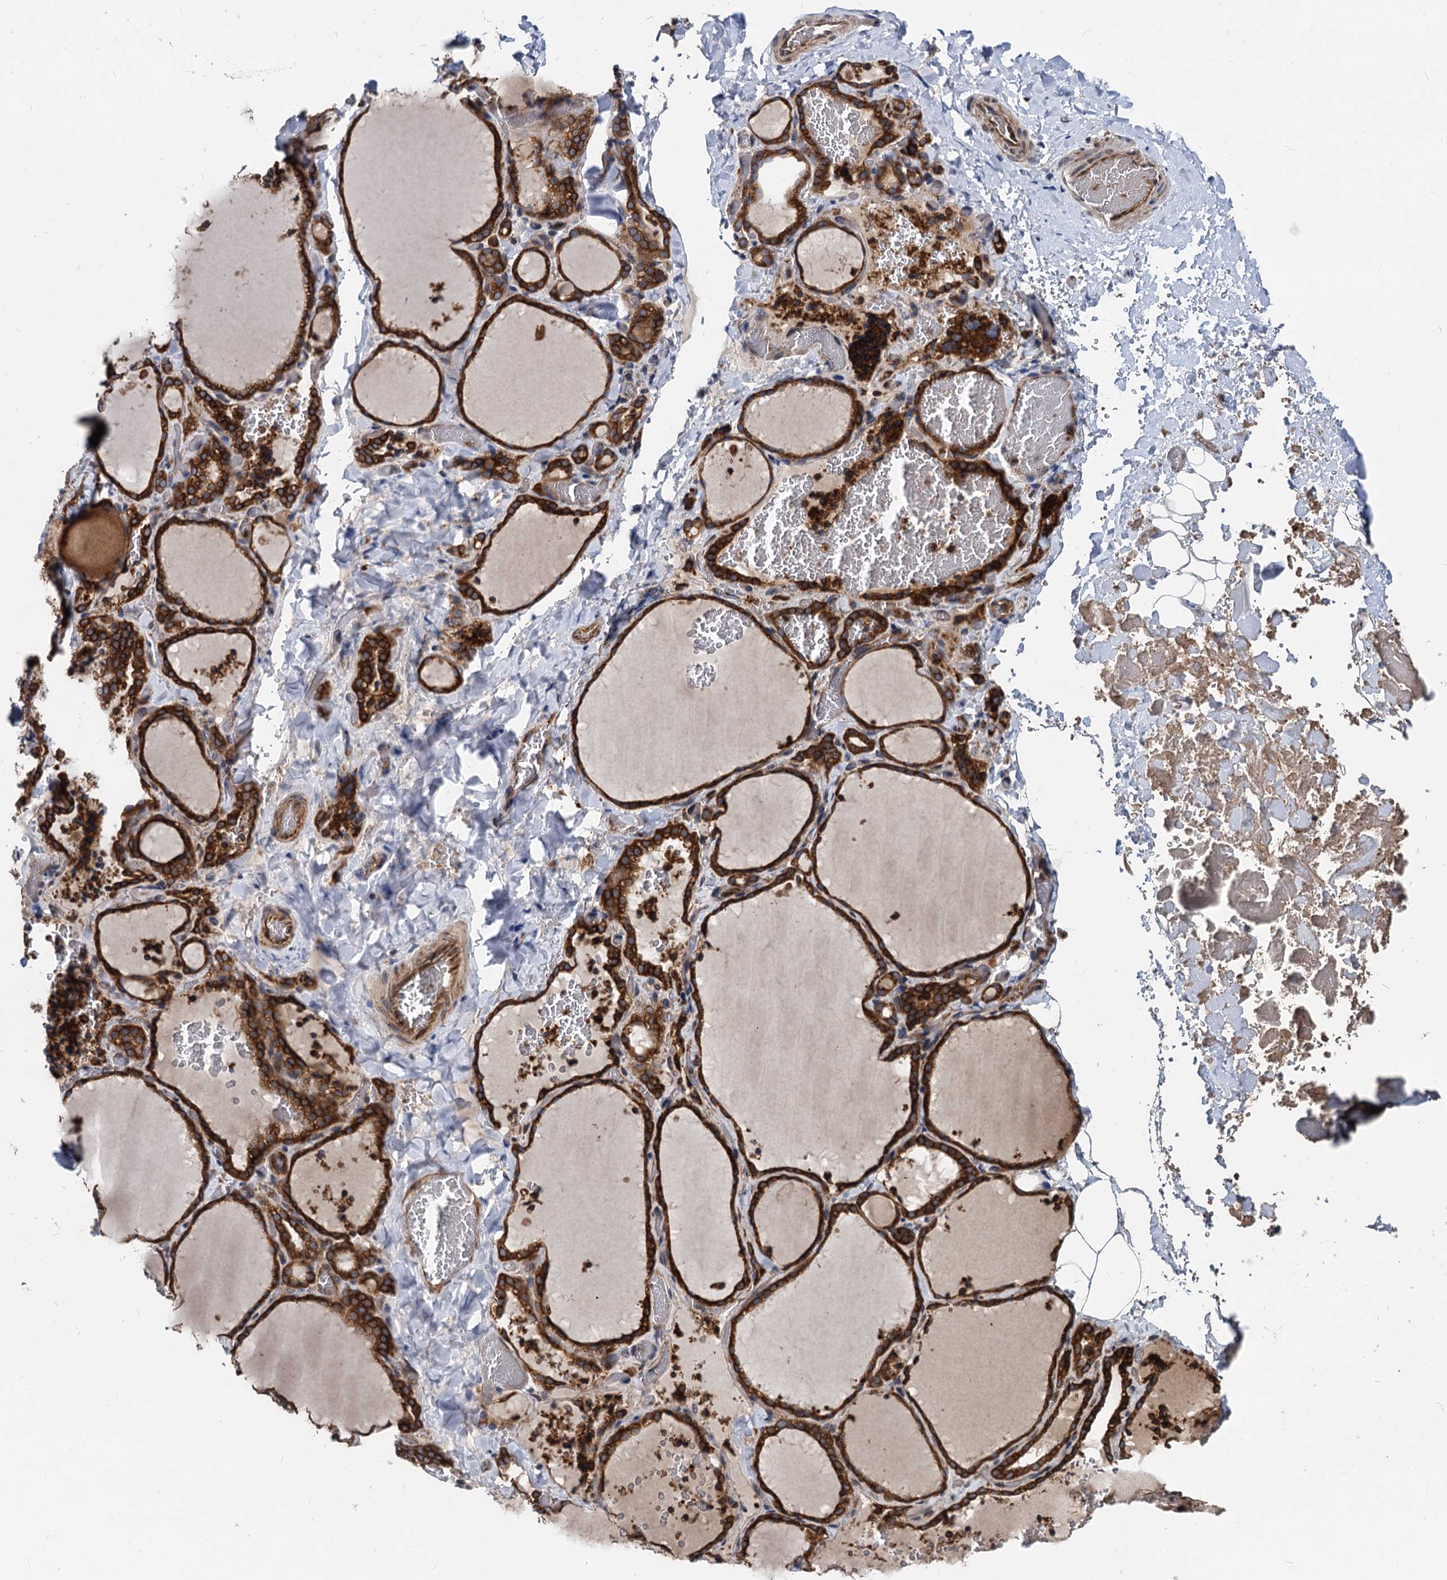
{"staining": {"intensity": "strong", "quantity": ">75%", "location": "cytoplasmic/membranous"}, "tissue": "thyroid gland", "cell_type": "Glandular cells", "image_type": "normal", "snomed": [{"axis": "morphology", "description": "Normal tissue, NOS"}, {"axis": "topography", "description": "Thyroid gland"}], "caption": "High-power microscopy captured an immunohistochemistry (IHC) micrograph of normal thyroid gland, revealing strong cytoplasmic/membranous positivity in approximately >75% of glandular cells.", "gene": "STIM1", "patient": {"sex": "female", "age": 22}}